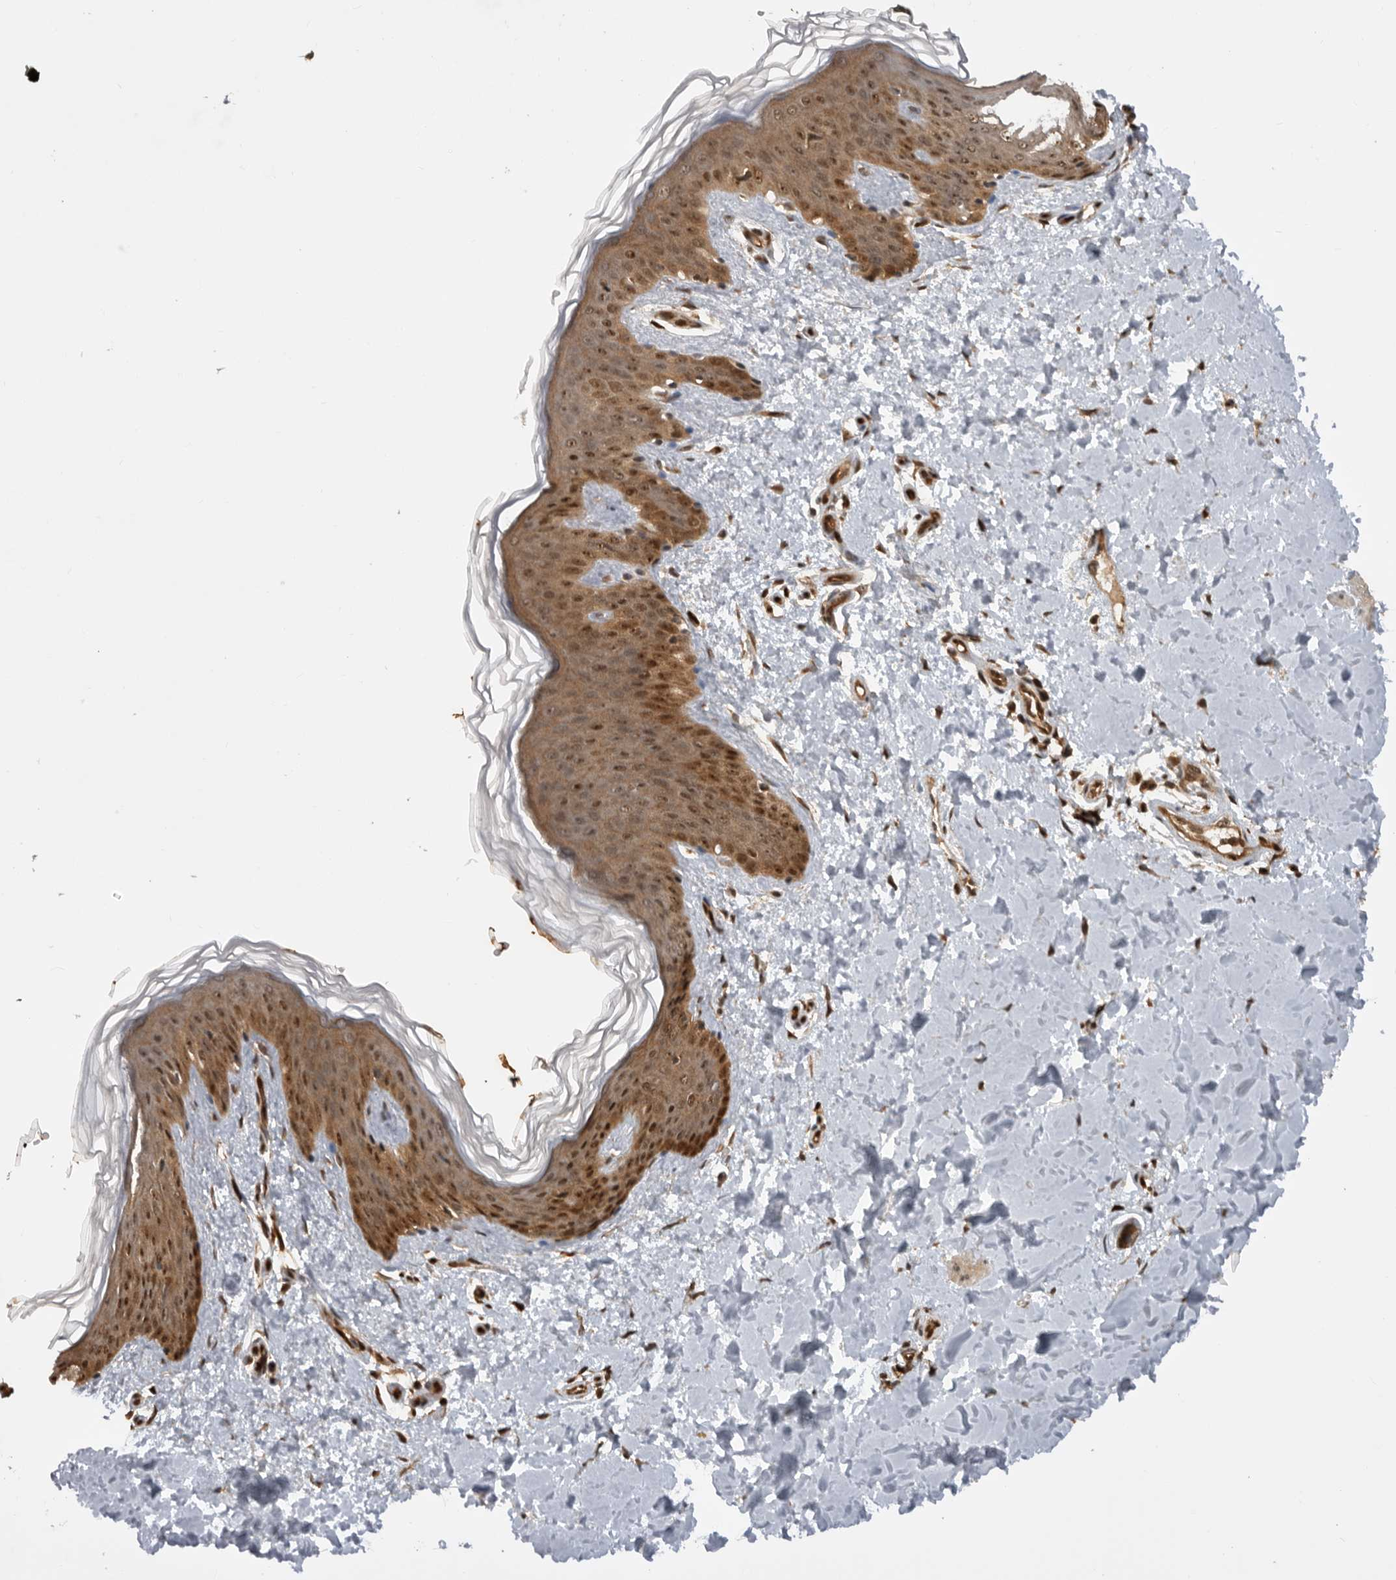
{"staining": {"intensity": "moderate", "quantity": ">75%", "location": "cytoplasmic/membranous,nuclear"}, "tissue": "skin", "cell_type": "Fibroblasts", "image_type": "normal", "snomed": [{"axis": "morphology", "description": "Normal tissue, NOS"}, {"axis": "morphology", "description": "Neoplasm, benign, NOS"}, {"axis": "topography", "description": "Skin"}, {"axis": "topography", "description": "Soft tissue"}], "caption": "This micrograph displays unremarkable skin stained with immunohistochemistry (IHC) to label a protein in brown. The cytoplasmic/membranous,nuclear of fibroblasts show moderate positivity for the protein. Nuclei are counter-stained blue.", "gene": "DHDDS", "patient": {"sex": "male", "age": 26}}